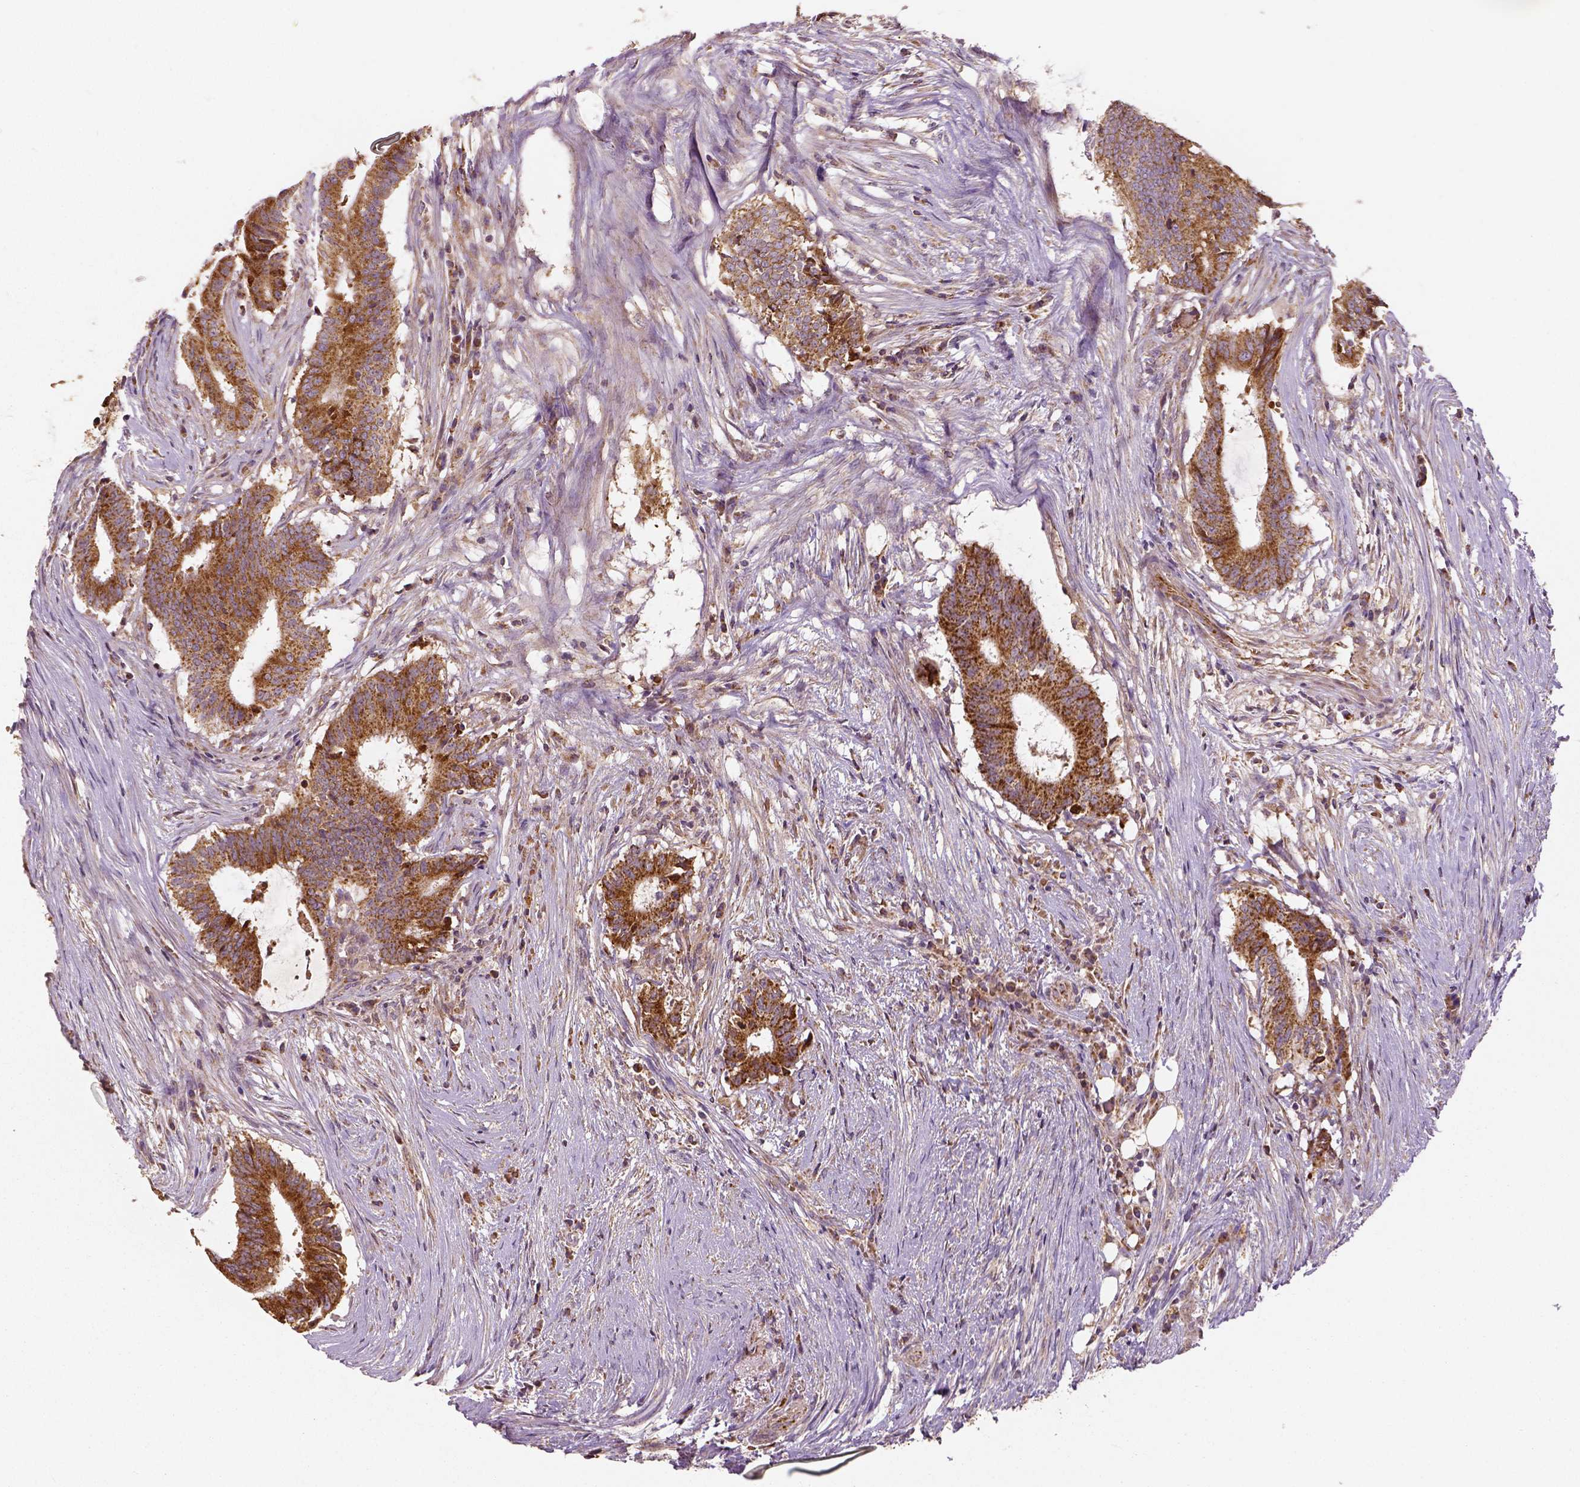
{"staining": {"intensity": "moderate", "quantity": ">75%", "location": "cytoplasmic/membranous"}, "tissue": "colorectal cancer", "cell_type": "Tumor cells", "image_type": "cancer", "snomed": [{"axis": "morphology", "description": "Adenocarcinoma, NOS"}, {"axis": "topography", "description": "Colon"}], "caption": "The photomicrograph displays immunohistochemical staining of colorectal cancer (adenocarcinoma). There is moderate cytoplasmic/membranous positivity is appreciated in about >75% of tumor cells.", "gene": "PGAM5", "patient": {"sex": "female", "age": 43}}